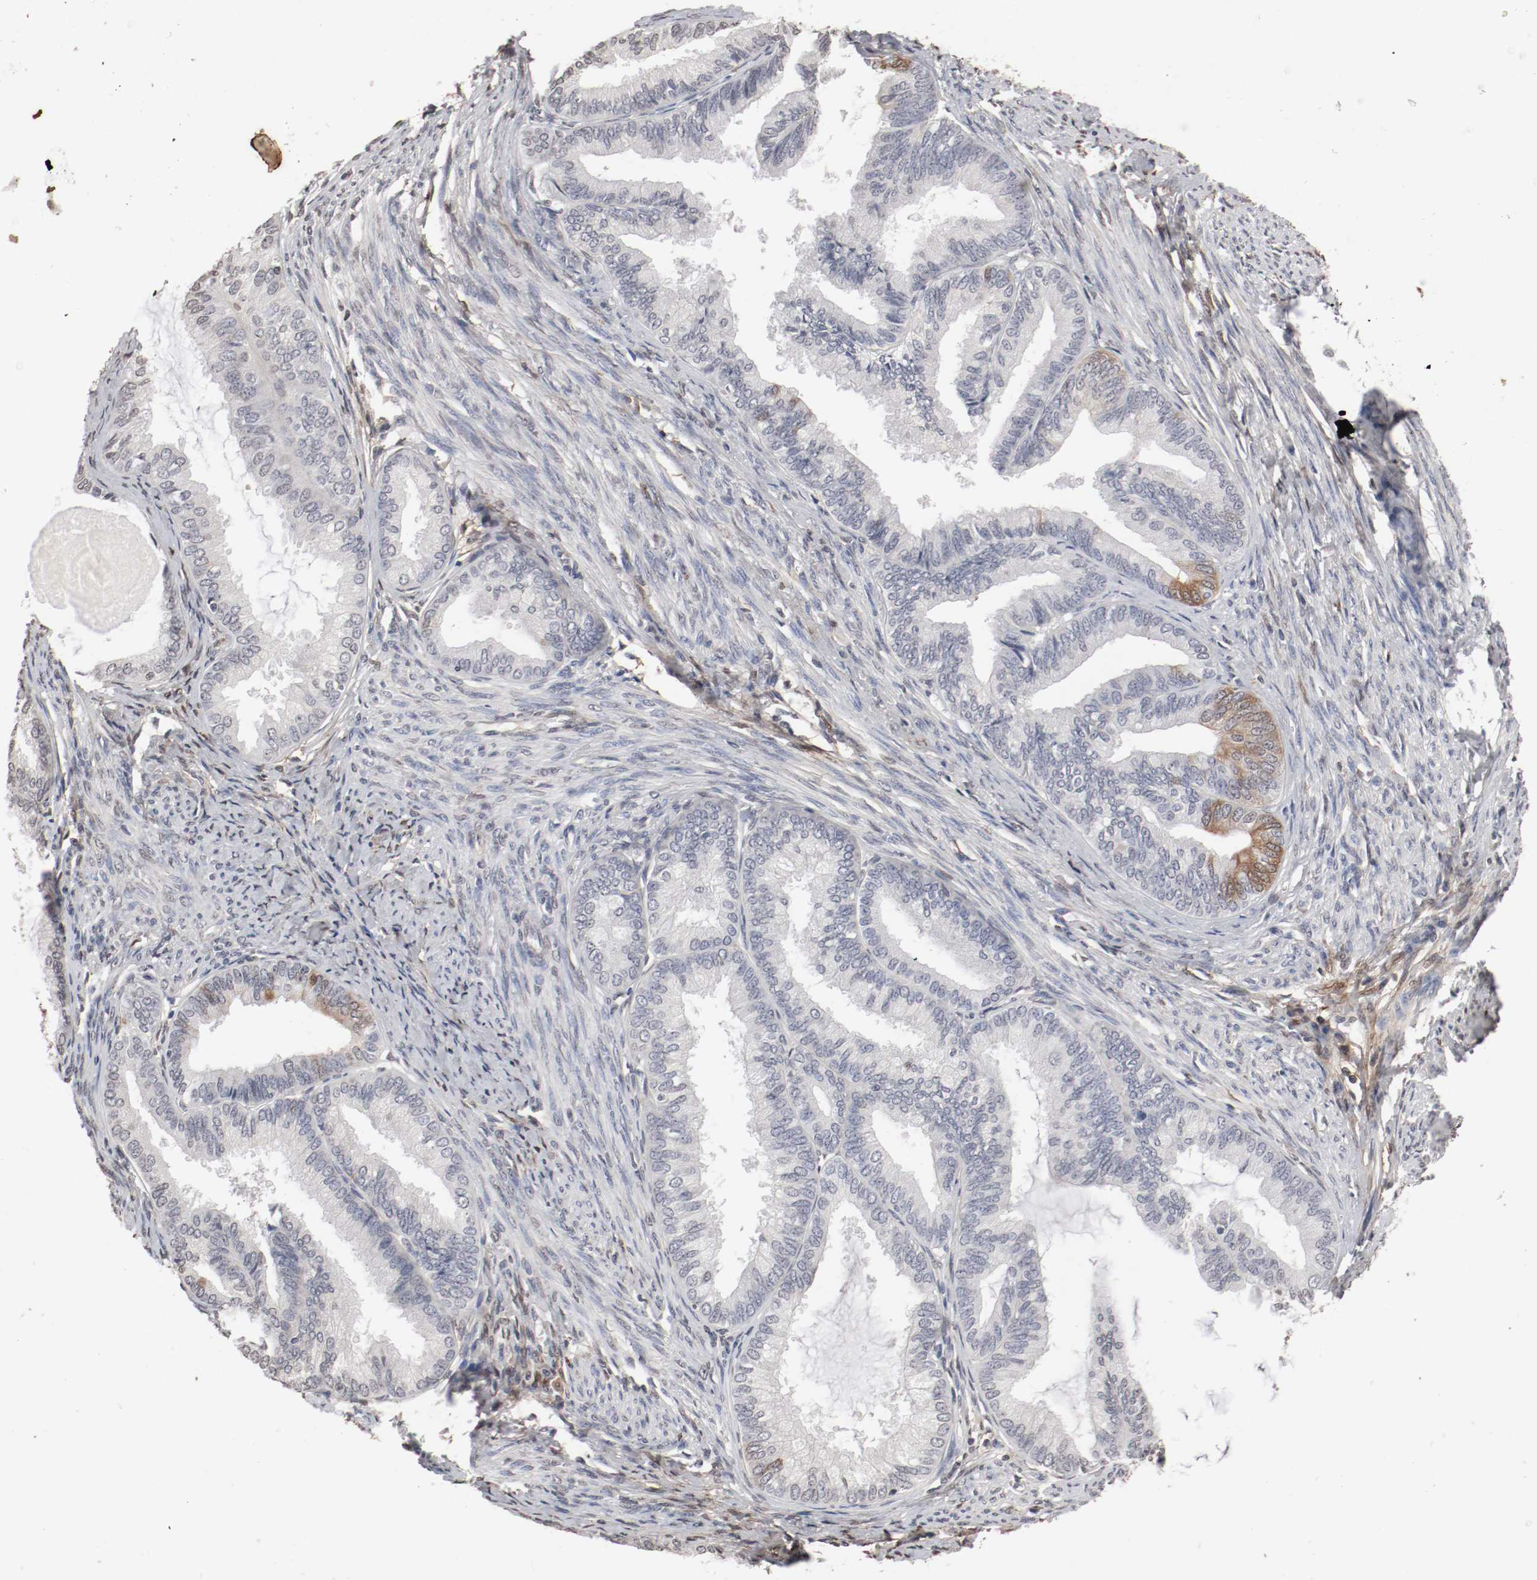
{"staining": {"intensity": "moderate", "quantity": "<25%", "location": "cytoplasmic/membranous,nuclear"}, "tissue": "endometrial cancer", "cell_type": "Tumor cells", "image_type": "cancer", "snomed": [{"axis": "morphology", "description": "Adenocarcinoma, NOS"}, {"axis": "topography", "description": "Endometrium"}], "caption": "IHC image of neoplastic tissue: adenocarcinoma (endometrial) stained using immunohistochemistry displays low levels of moderate protein expression localized specifically in the cytoplasmic/membranous and nuclear of tumor cells, appearing as a cytoplasmic/membranous and nuclear brown color.", "gene": "WASL", "patient": {"sex": "female", "age": 86}}